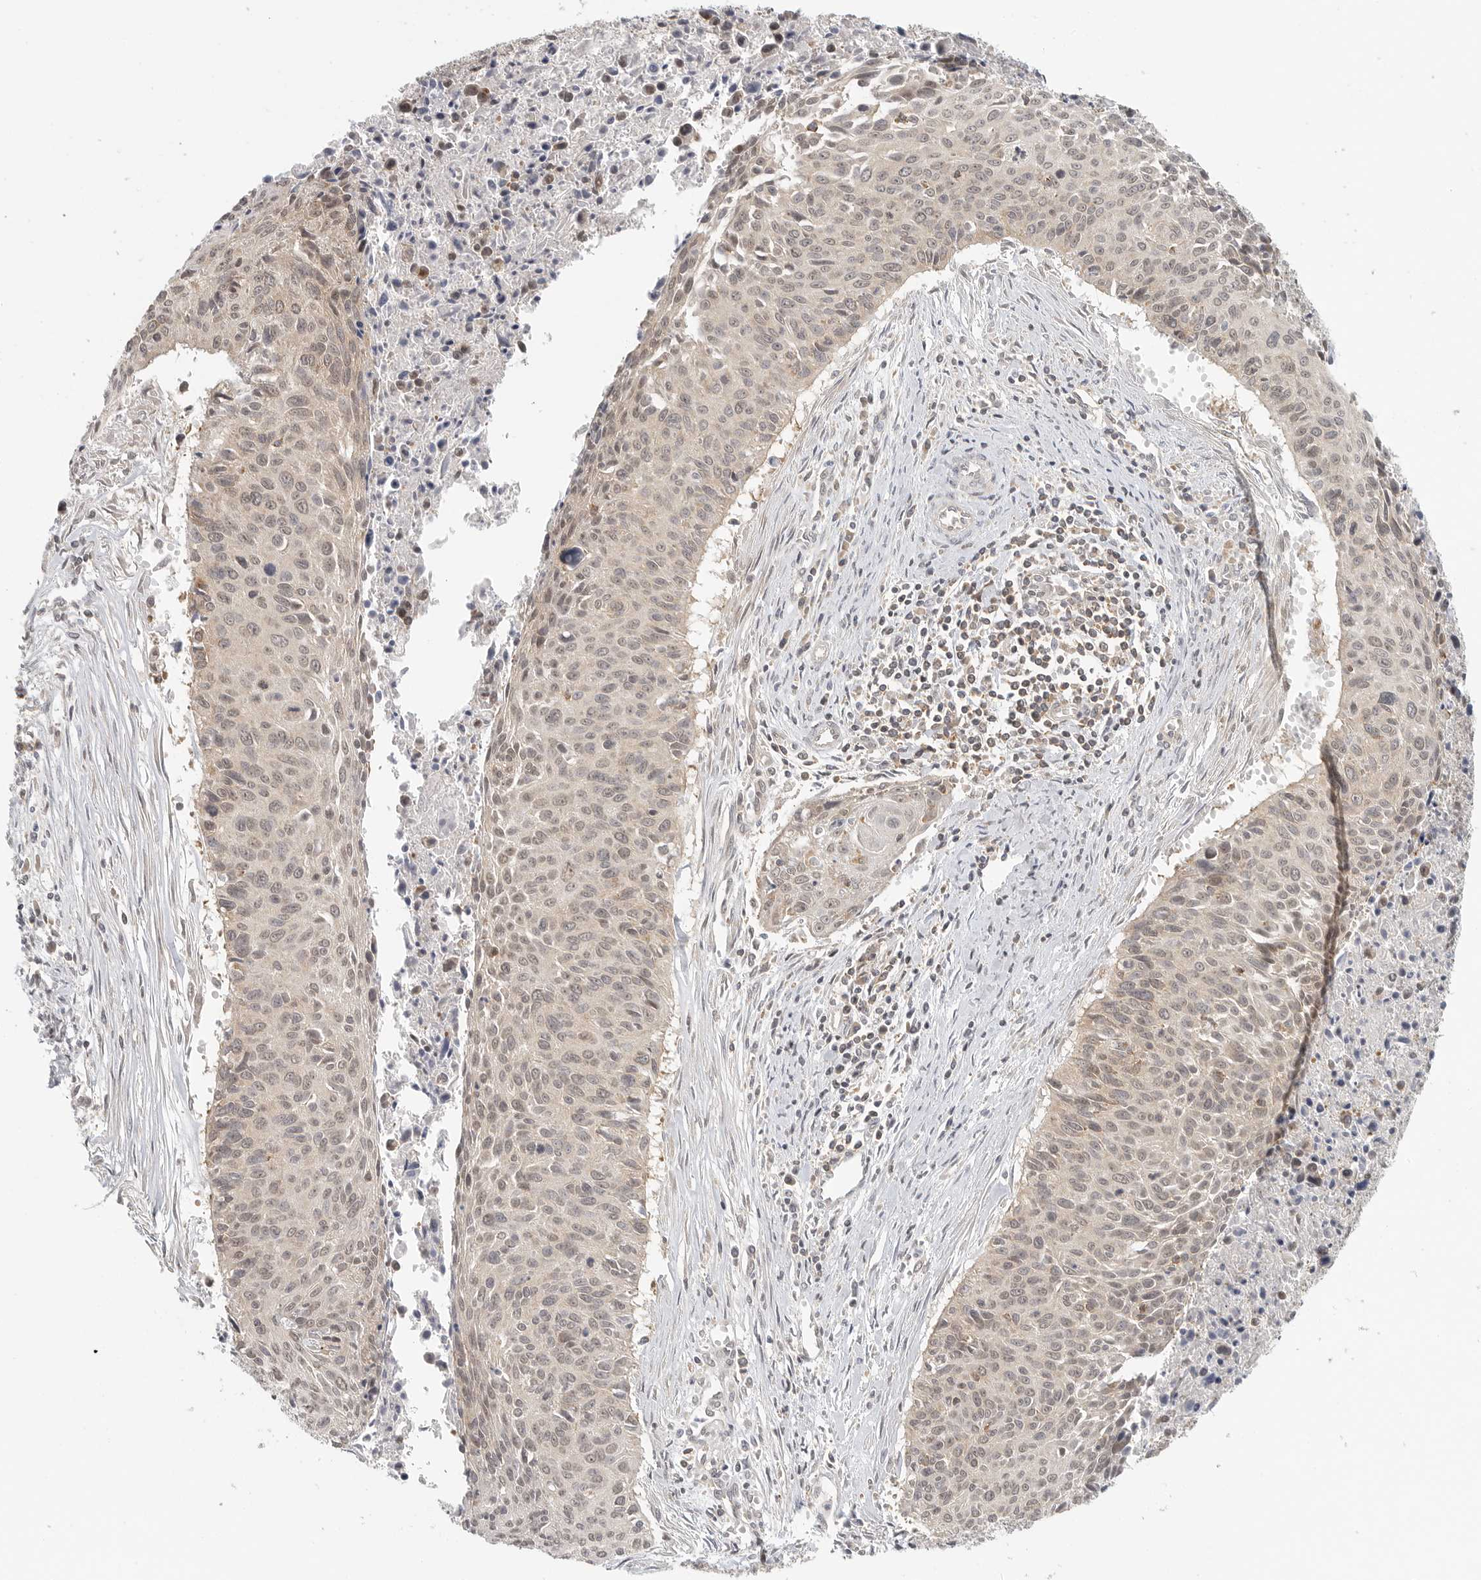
{"staining": {"intensity": "moderate", "quantity": "<25%", "location": "cytoplasmic/membranous"}, "tissue": "cervical cancer", "cell_type": "Tumor cells", "image_type": "cancer", "snomed": [{"axis": "morphology", "description": "Squamous cell carcinoma, NOS"}, {"axis": "topography", "description": "Cervix"}], "caption": "Moderate cytoplasmic/membranous protein staining is appreciated in approximately <25% of tumor cells in cervical squamous cell carcinoma. Using DAB (3,3'-diaminobenzidine) (brown) and hematoxylin (blue) stains, captured at high magnification using brightfield microscopy.", "gene": "HDAC6", "patient": {"sex": "female", "age": 55}}